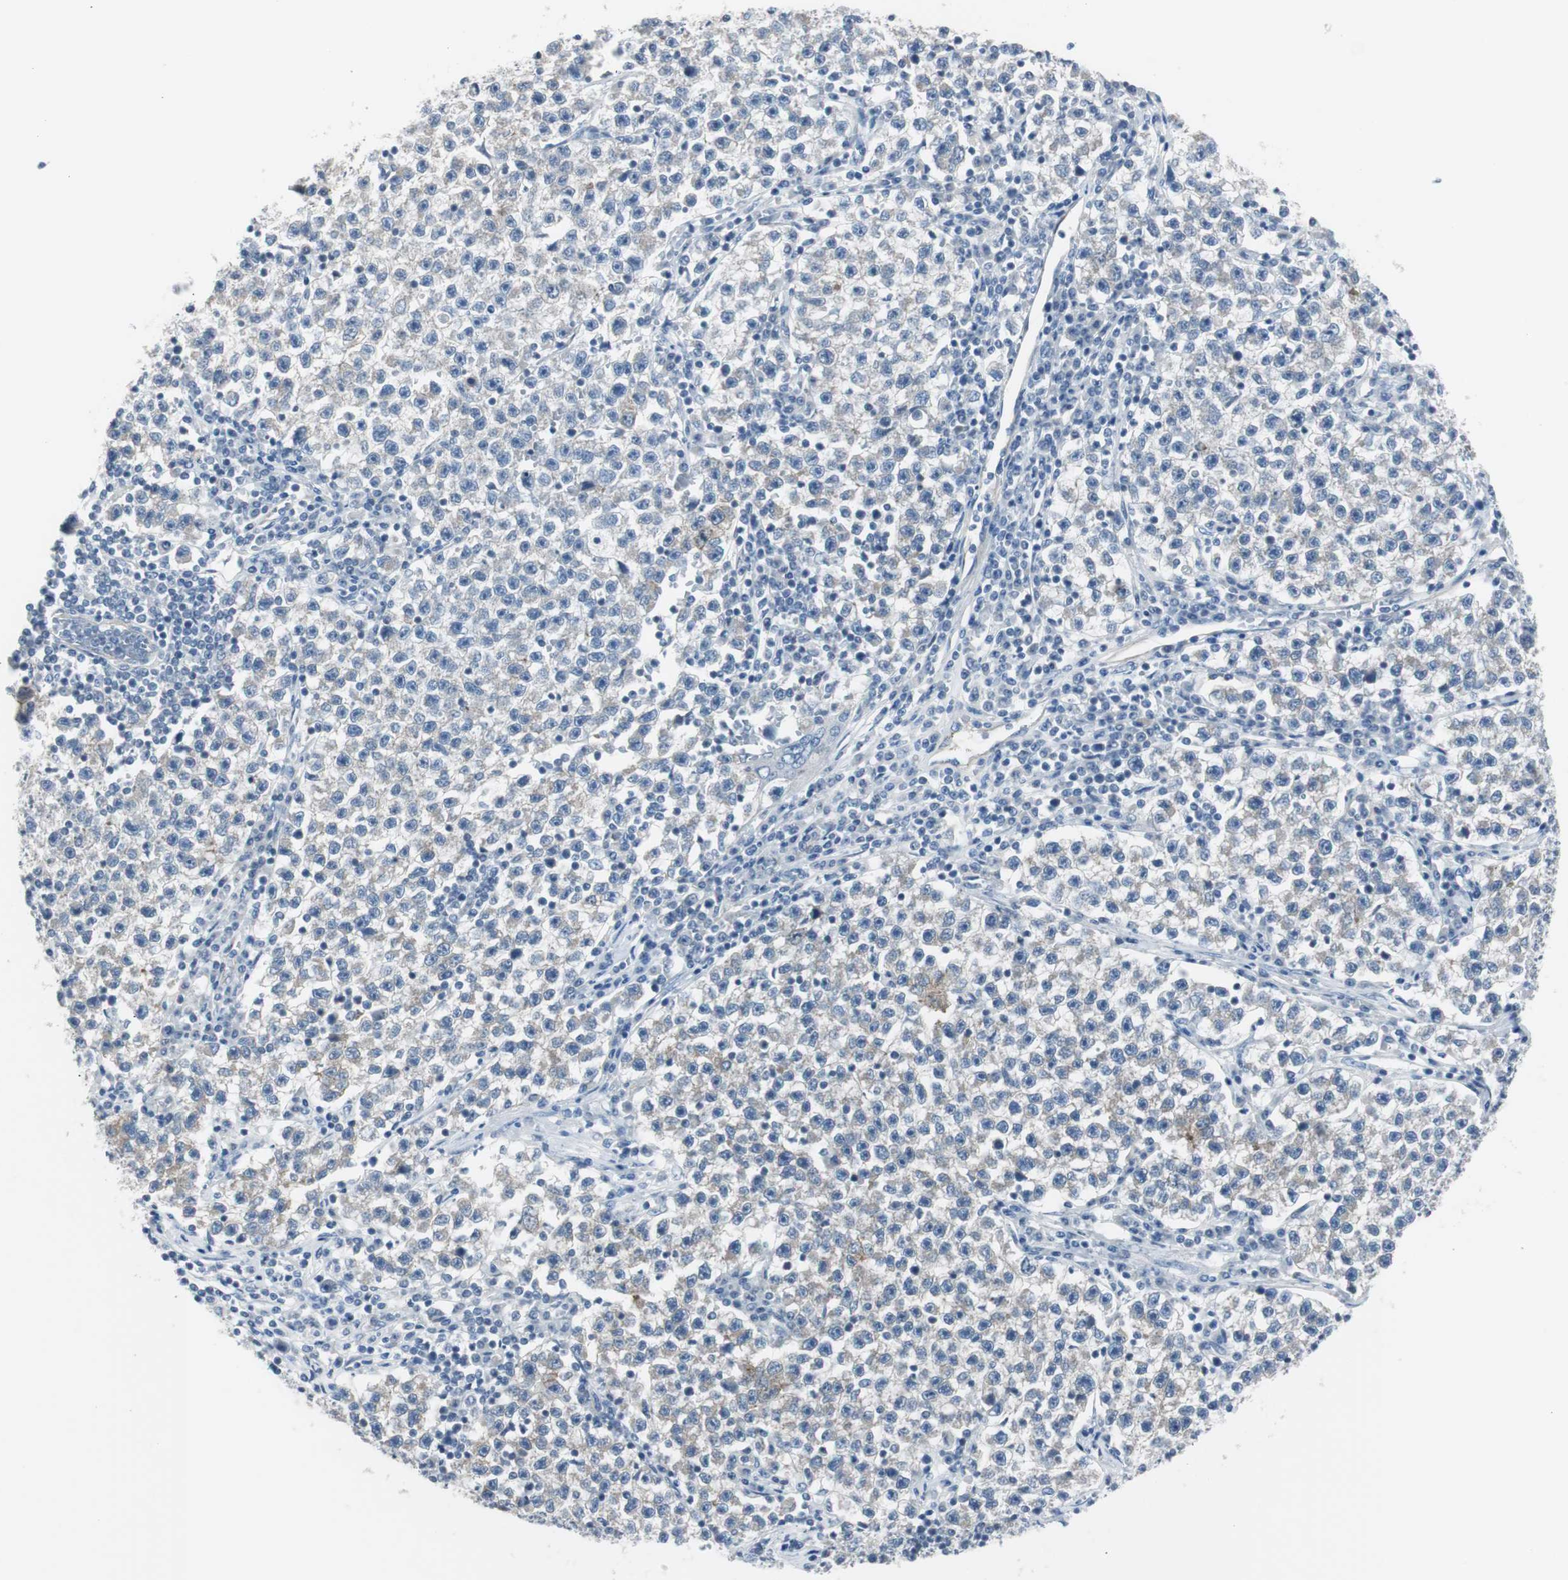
{"staining": {"intensity": "weak", "quantity": ">75%", "location": "cytoplasmic/membranous"}, "tissue": "testis cancer", "cell_type": "Tumor cells", "image_type": "cancer", "snomed": [{"axis": "morphology", "description": "Seminoma, NOS"}, {"axis": "topography", "description": "Testis"}], "caption": "Testis cancer (seminoma) tissue displays weak cytoplasmic/membranous staining in about >75% of tumor cells, visualized by immunohistochemistry. (brown staining indicates protein expression, while blue staining denotes nuclei).", "gene": "STXBP4", "patient": {"sex": "male", "age": 22}}